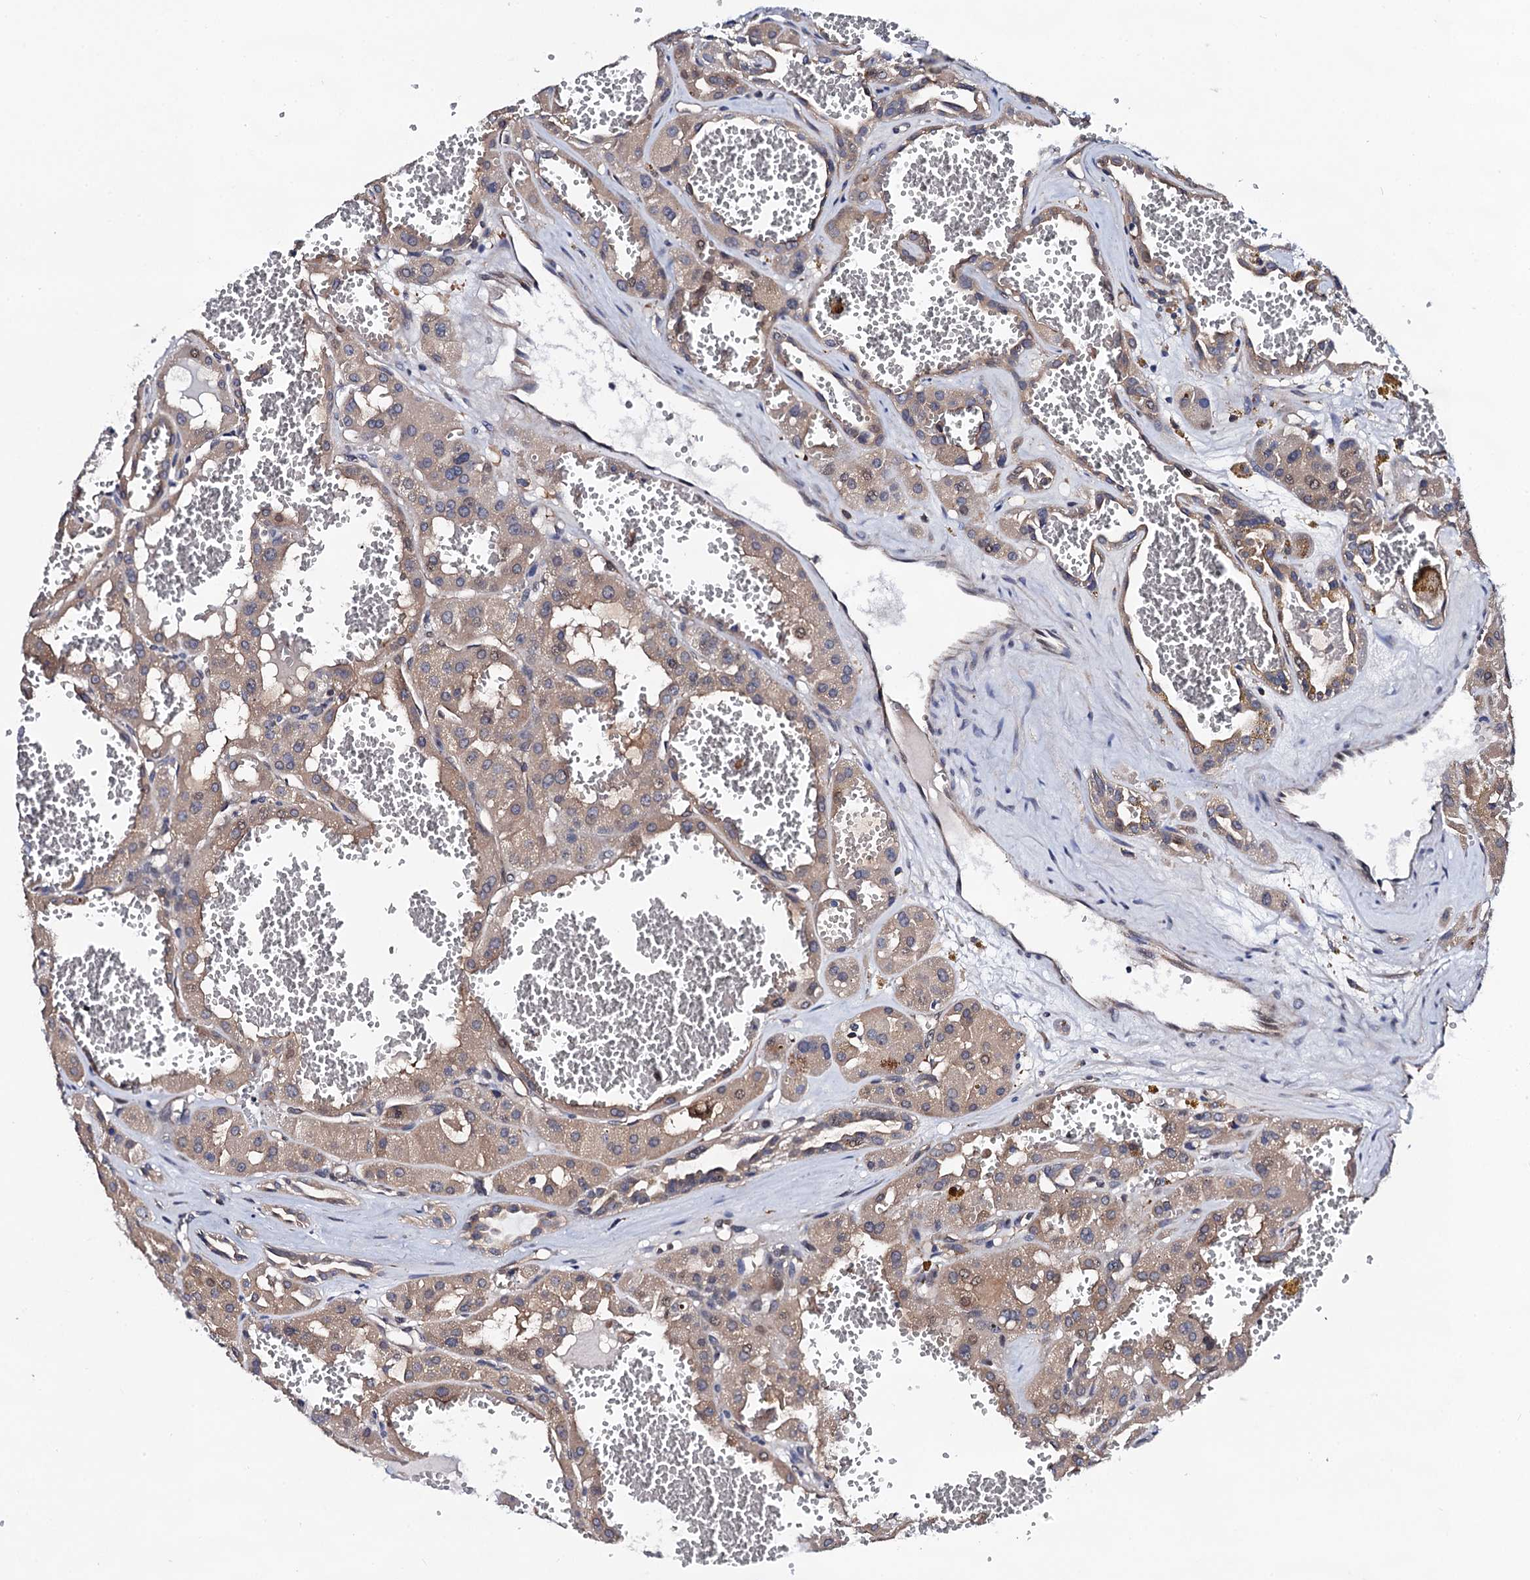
{"staining": {"intensity": "moderate", "quantity": ">75%", "location": "cytoplasmic/membranous"}, "tissue": "renal cancer", "cell_type": "Tumor cells", "image_type": "cancer", "snomed": [{"axis": "morphology", "description": "Carcinoma, NOS"}, {"axis": "topography", "description": "Kidney"}], "caption": "IHC staining of renal carcinoma, which reveals medium levels of moderate cytoplasmic/membranous positivity in approximately >75% of tumor cells indicating moderate cytoplasmic/membranous protein expression. The staining was performed using DAB (brown) for protein detection and nuclei were counterstained in hematoxylin (blue).", "gene": "PGLS", "patient": {"sex": "female", "age": 75}}